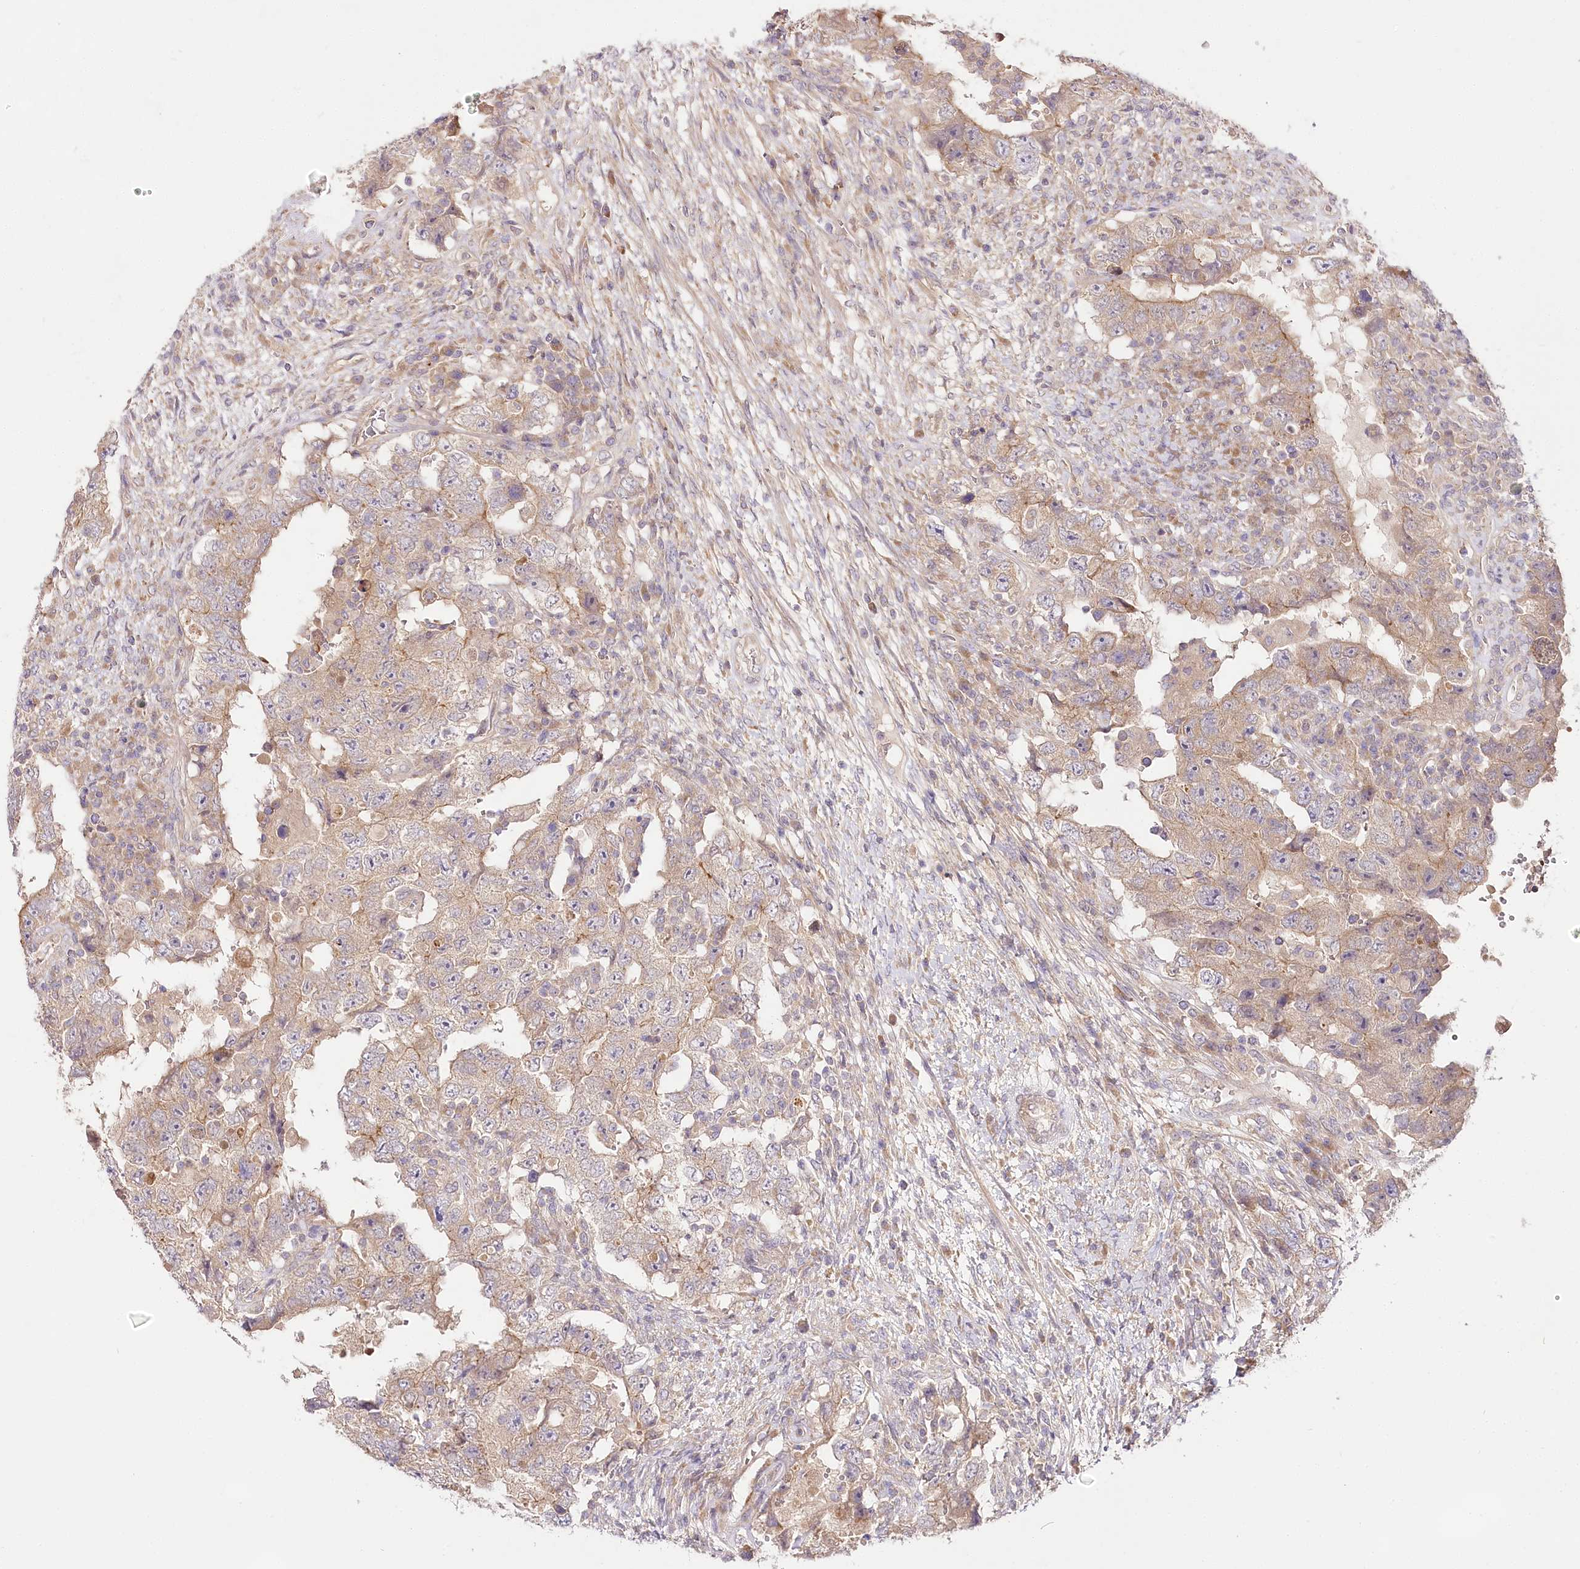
{"staining": {"intensity": "weak", "quantity": "25%-75%", "location": "cytoplasmic/membranous"}, "tissue": "testis cancer", "cell_type": "Tumor cells", "image_type": "cancer", "snomed": [{"axis": "morphology", "description": "Carcinoma, Embryonal, NOS"}, {"axis": "topography", "description": "Testis"}], "caption": "Brown immunohistochemical staining in embryonal carcinoma (testis) demonstrates weak cytoplasmic/membranous staining in approximately 25%-75% of tumor cells.", "gene": "PYROXD1", "patient": {"sex": "male", "age": 26}}